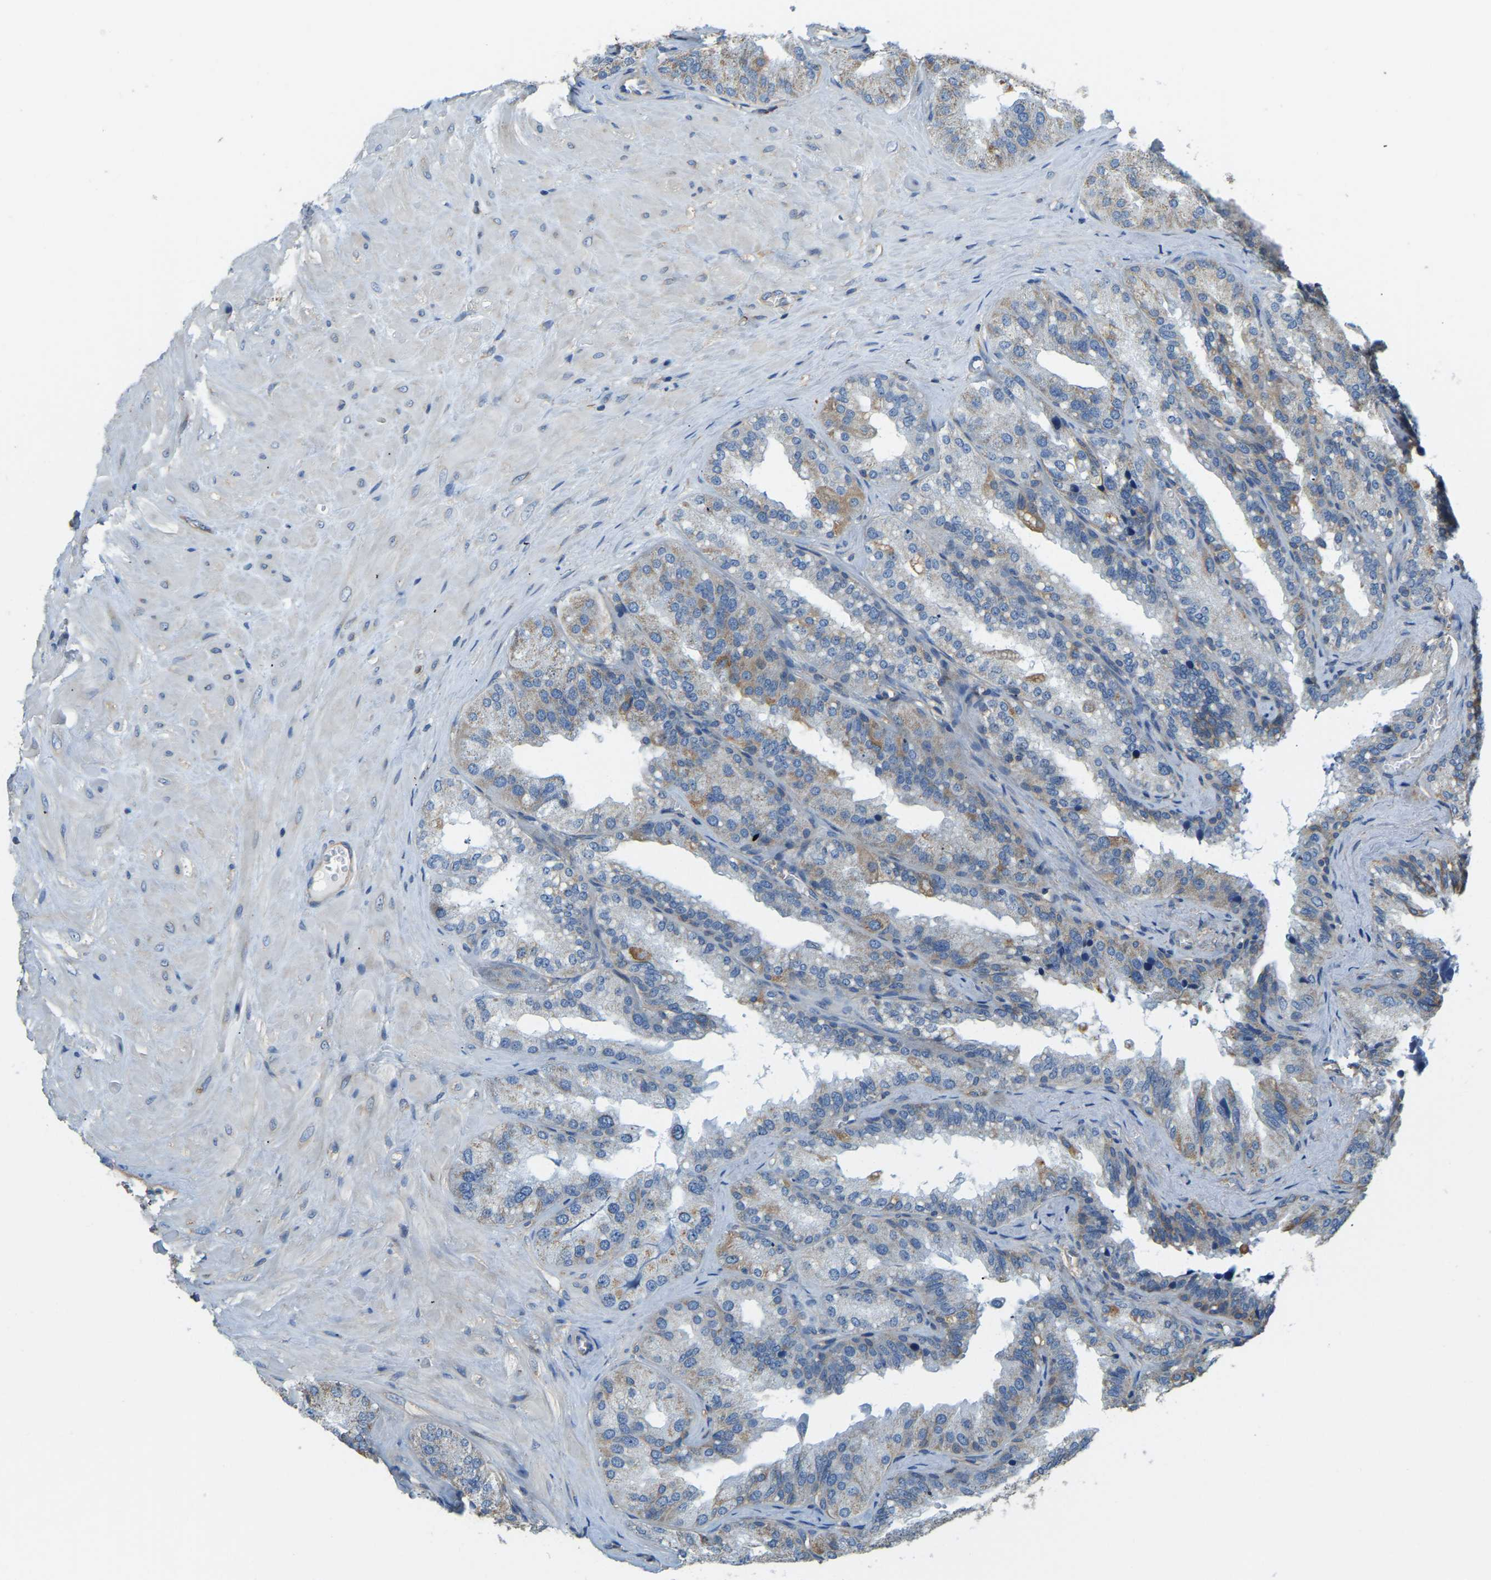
{"staining": {"intensity": "moderate", "quantity": "25%-75%", "location": "cytoplasmic/membranous"}, "tissue": "seminal vesicle", "cell_type": "Glandular cells", "image_type": "normal", "snomed": [{"axis": "morphology", "description": "Normal tissue, NOS"}, {"axis": "topography", "description": "Prostate"}, {"axis": "topography", "description": "Seminal veicle"}], "caption": "Human seminal vesicle stained for a protein (brown) exhibits moderate cytoplasmic/membranous positive expression in approximately 25%-75% of glandular cells.", "gene": "AHNAK", "patient": {"sex": "male", "age": 51}}